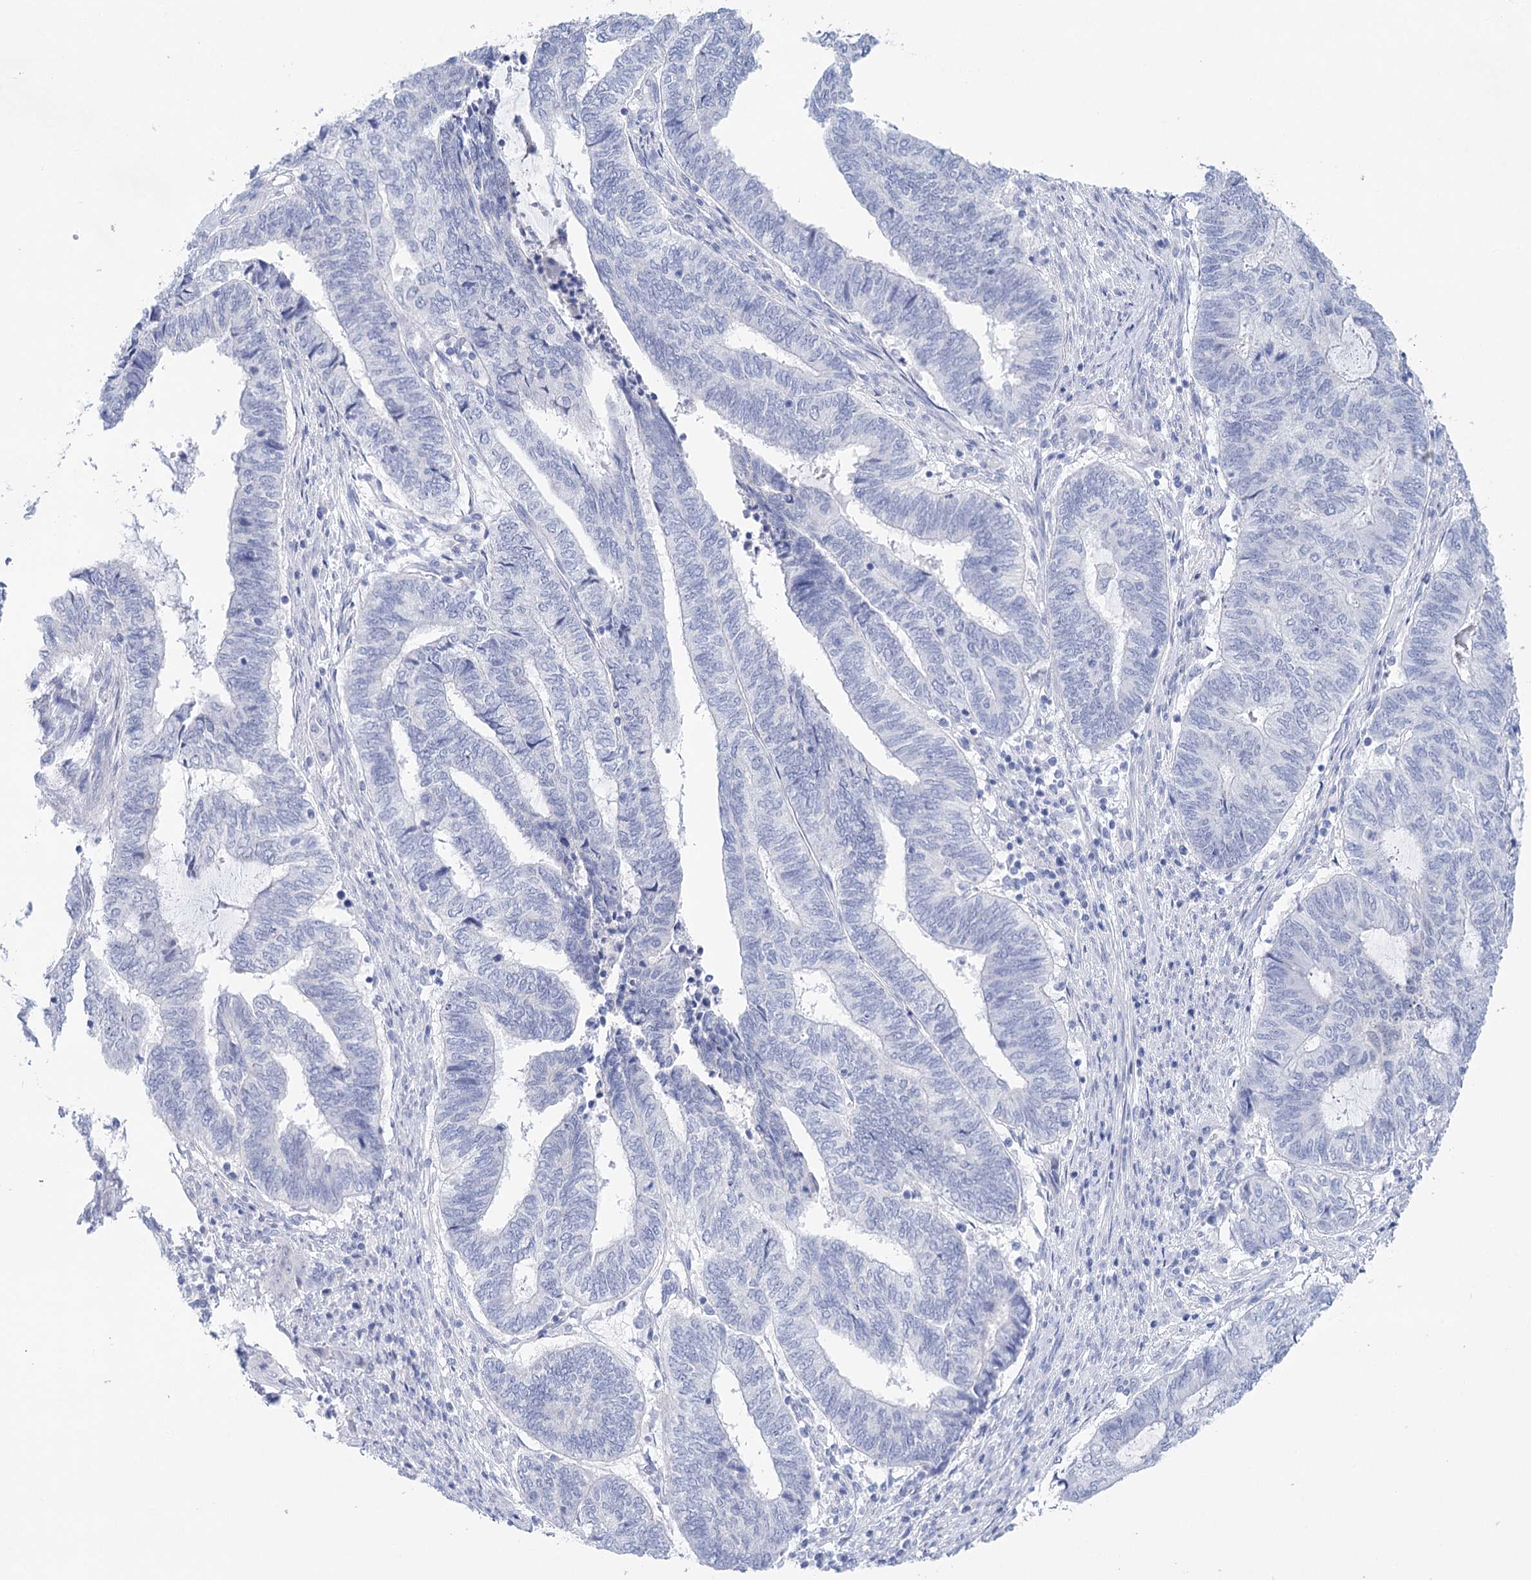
{"staining": {"intensity": "negative", "quantity": "none", "location": "none"}, "tissue": "endometrial cancer", "cell_type": "Tumor cells", "image_type": "cancer", "snomed": [{"axis": "morphology", "description": "Adenocarcinoma, NOS"}, {"axis": "topography", "description": "Uterus"}, {"axis": "topography", "description": "Endometrium"}], "caption": "Endometrial cancer stained for a protein using immunohistochemistry exhibits no positivity tumor cells.", "gene": "LALBA", "patient": {"sex": "female", "age": 70}}